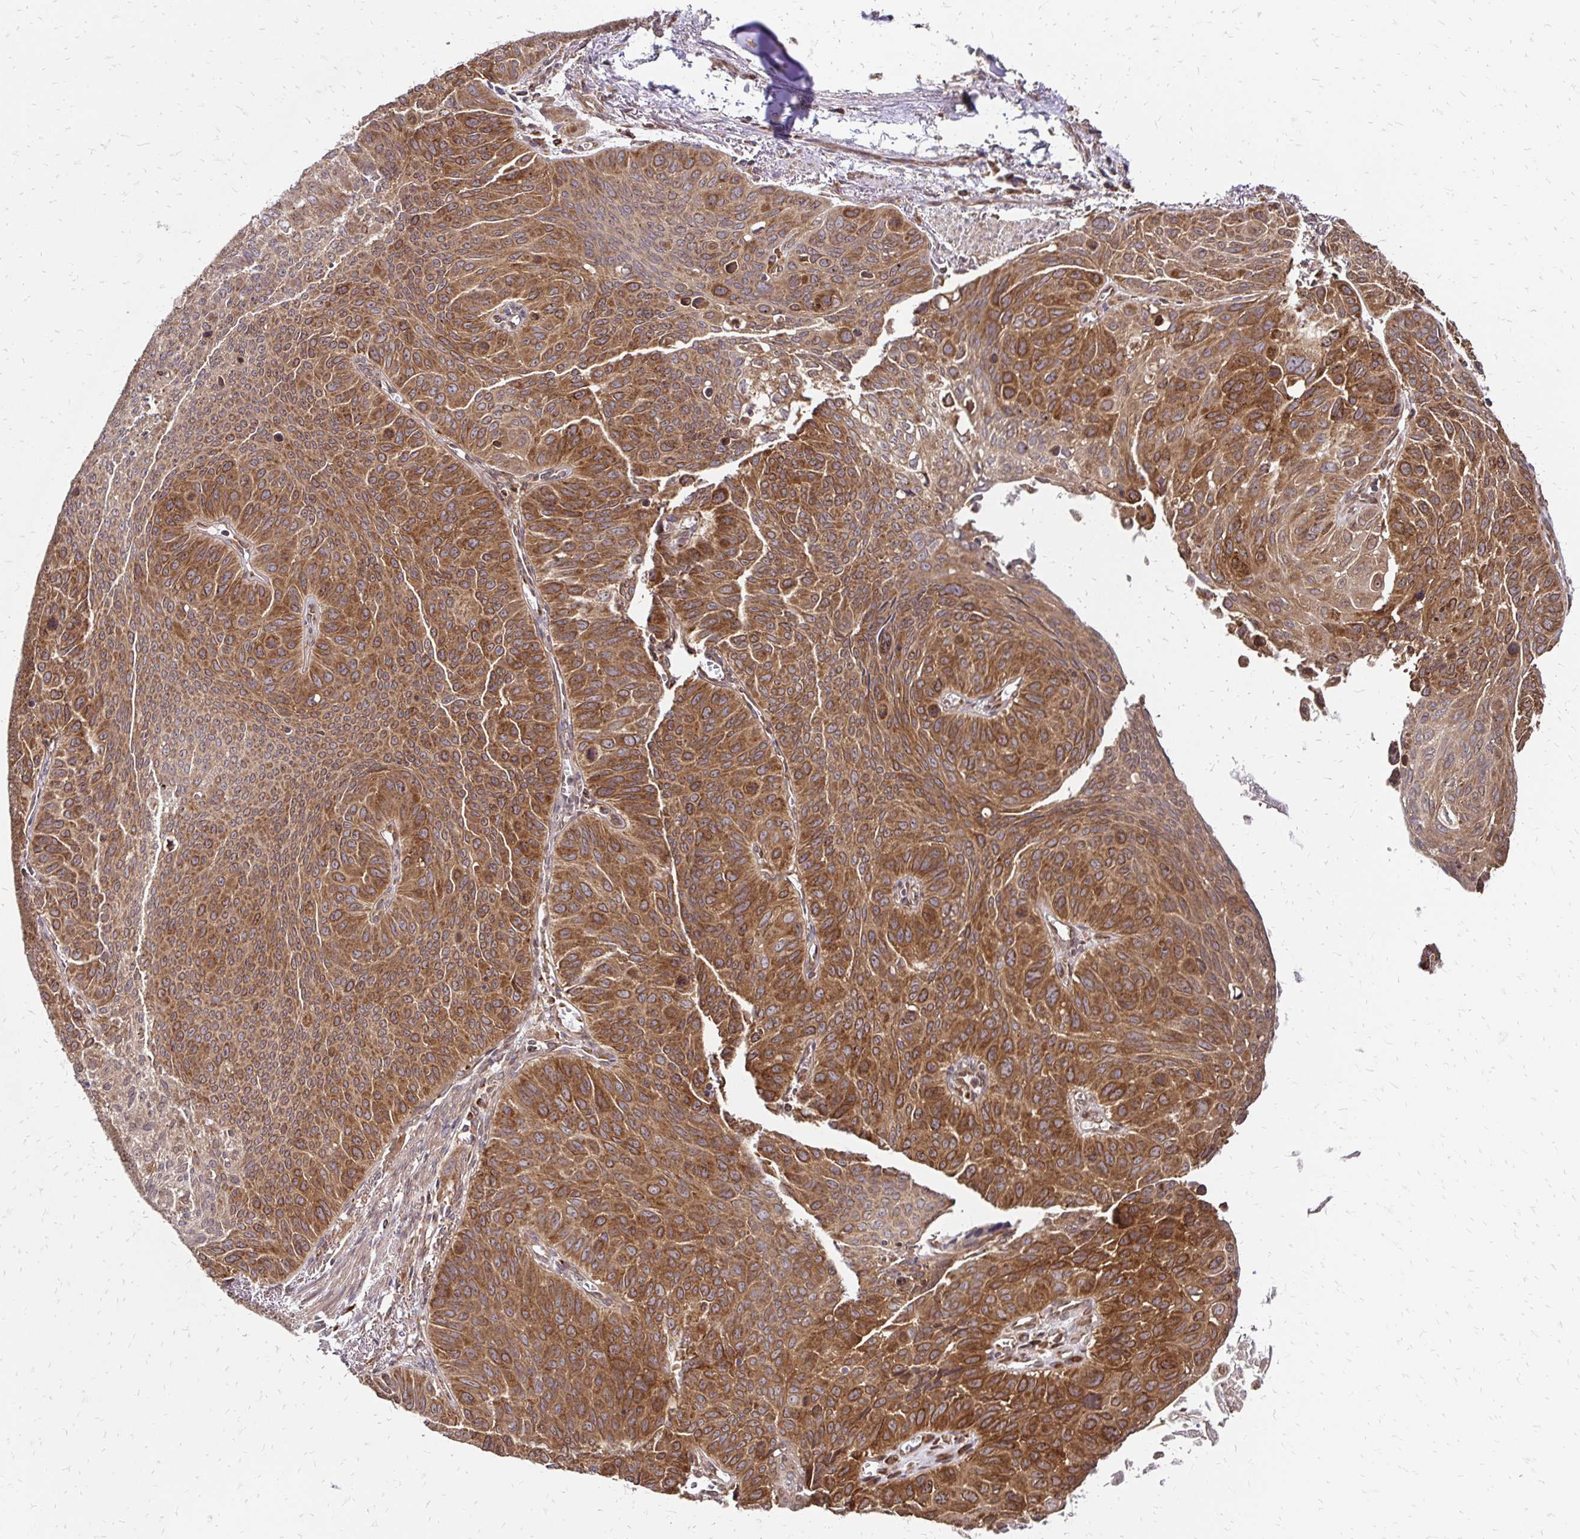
{"staining": {"intensity": "moderate", "quantity": ">75%", "location": "cytoplasmic/membranous"}, "tissue": "lung cancer", "cell_type": "Tumor cells", "image_type": "cancer", "snomed": [{"axis": "morphology", "description": "Squamous cell carcinoma, NOS"}, {"axis": "topography", "description": "Lung"}], "caption": "Brown immunohistochemical staining in human squamous cell carcinoma (lung) exhibits moderate cytoplasmic/membranous staining in approximately >75% of tumor cells.", "gene": "ZW10", "patient": {"sex": "male", "age": 71}}